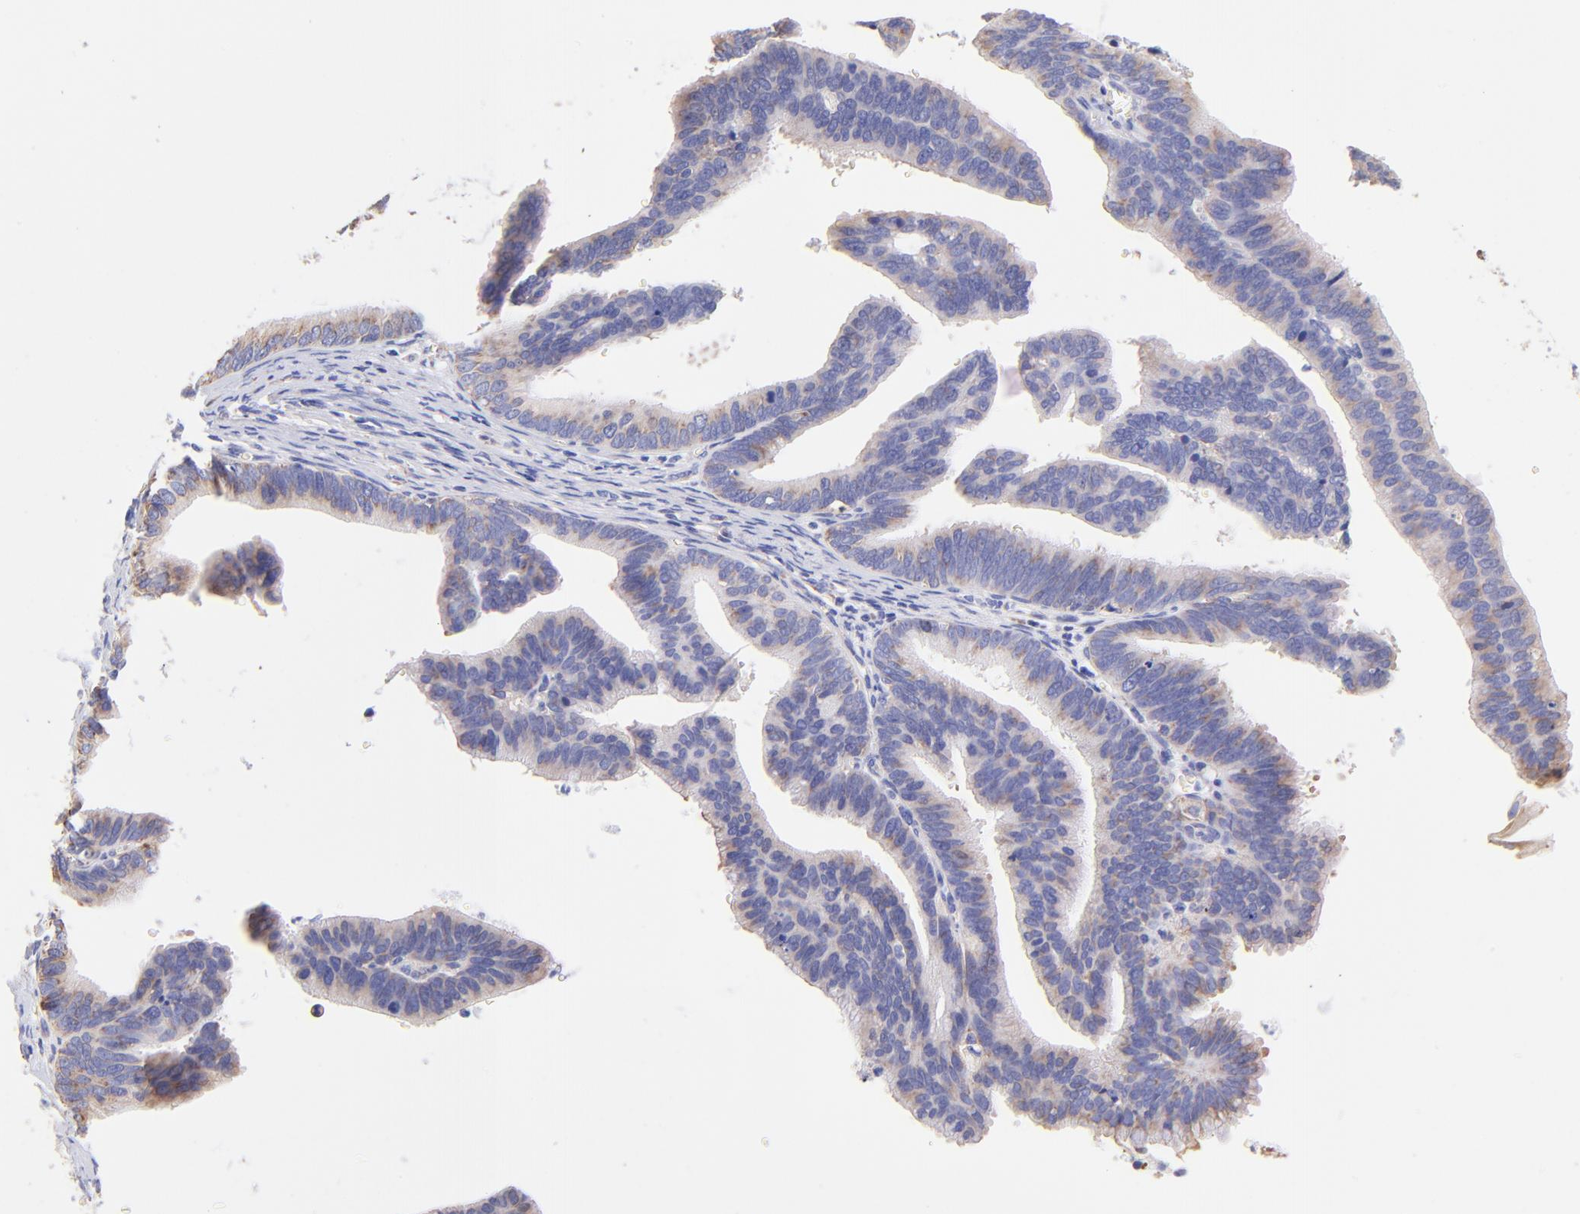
{"staining": {"intensity": "moderate", "quantity": "25%-75%", "location": "cytoplasmic/membranous"}, "tissue": "cervical cancer", "cell_type": "Tumor cells", "image_type": "cancer", "snomed": [{"axis": "morphology", "description": "Adenocarcinoma, NOS"}, {"axis": "topography", "description": "Cervix"}], "caption": "Protein staining exhibits moderate cytoplasmic/membranous staining in approximately 25%-75% of tumor cells in cervical cancer (adenocarcinoma). The protein of interest is stained brown, and the nuclei are stained in blue (DAB IHC with brightfield microscopy, high magnification).", "gene": "RPL30", "patient": {"sex": "female", "age": 47}}